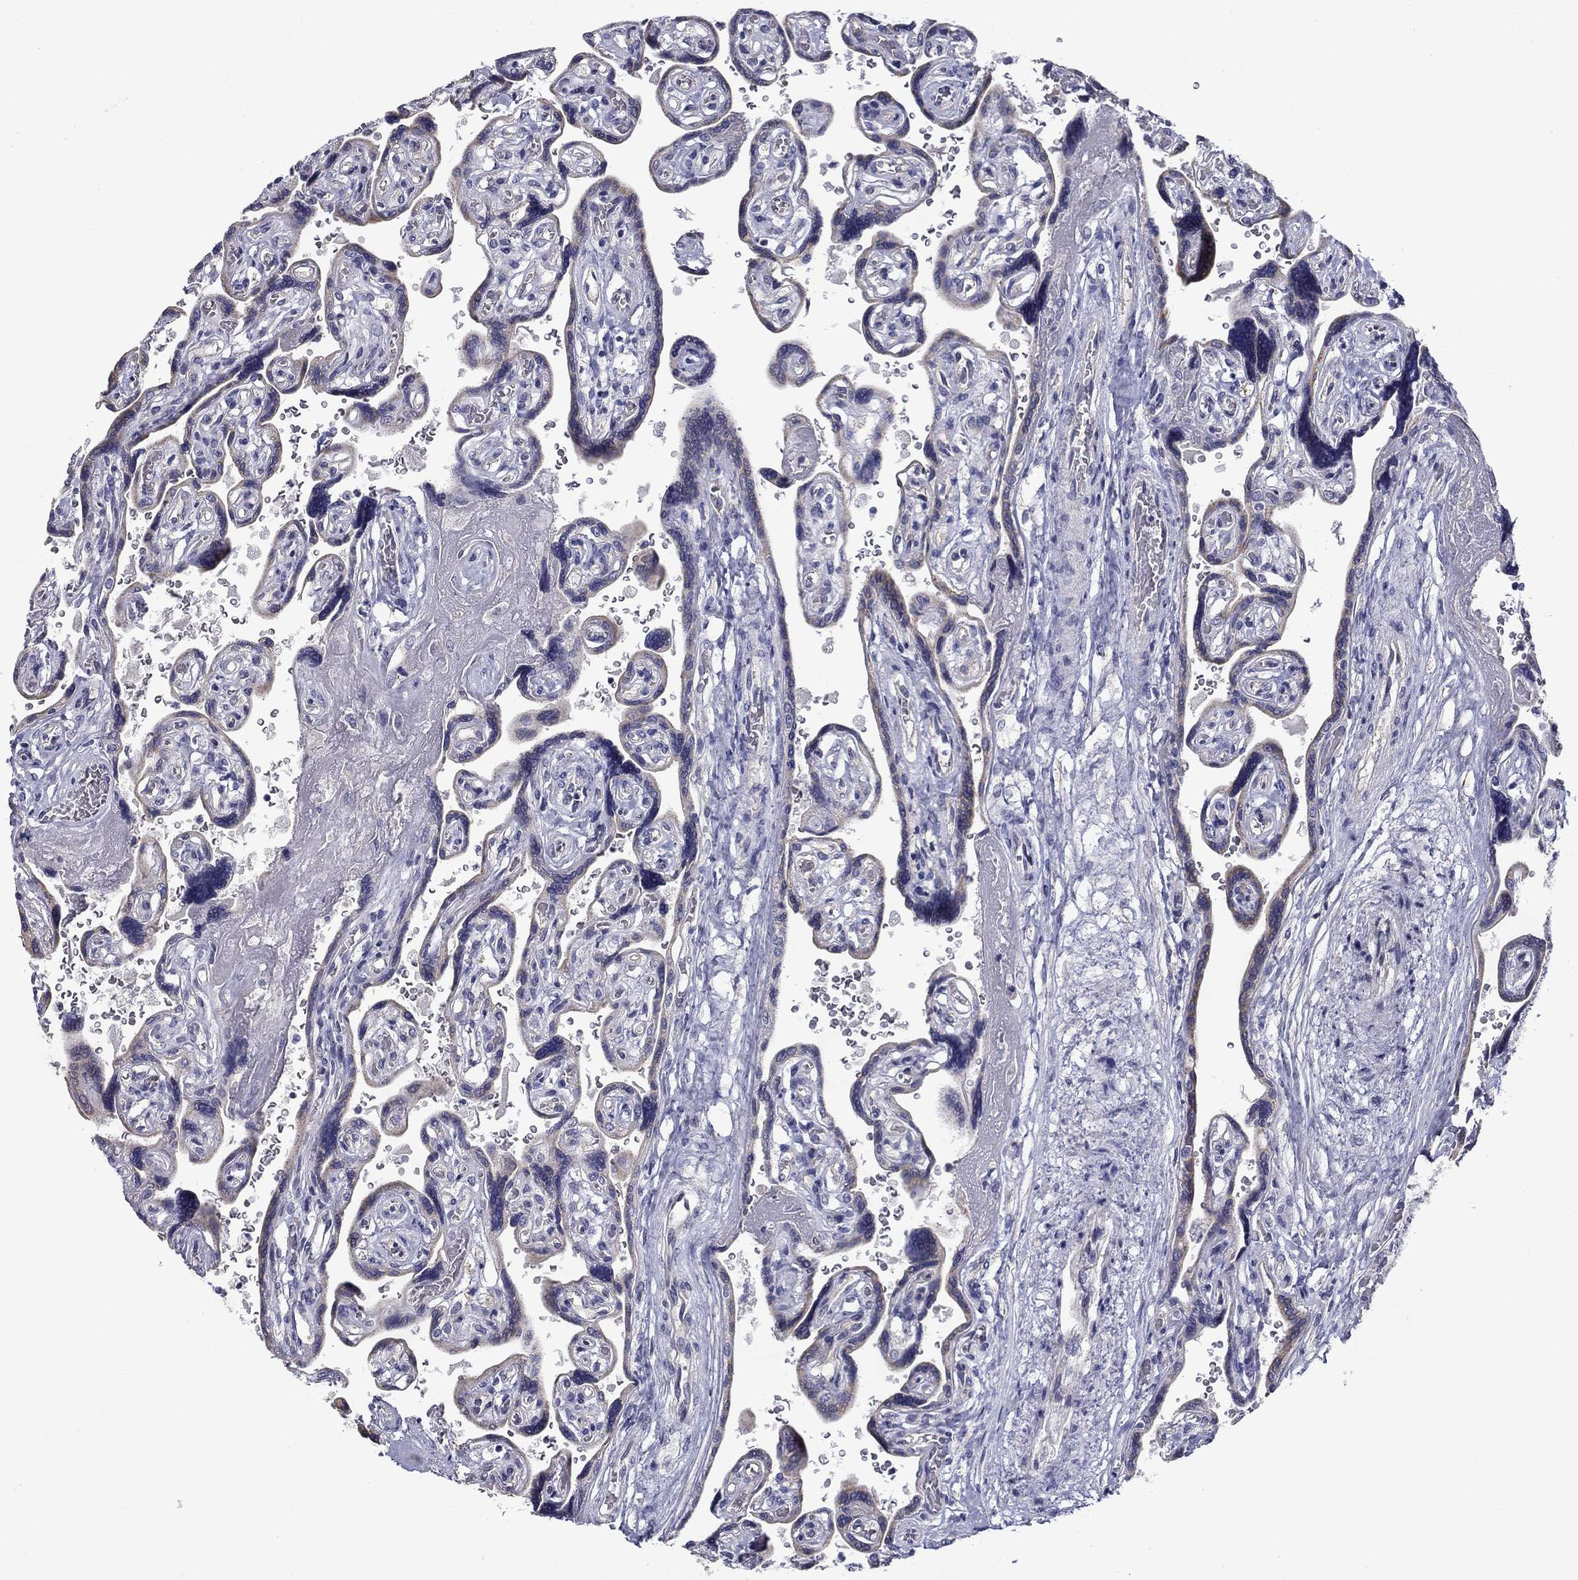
{"staining": {"intensity": "negative", "quantity": "none", "location": "none"}, "tissue": "placenta", "cell_type": "Decidual cells", "image_type": "normal", "snomed": [{"axis": "morphology", "description": "Normal tissue, NOS"}, {"axis": "topography", "description": "Placenta"}], "caption": "Placenta was stained to show a protein in brown. There is no significant staining in decidual cells. (IHC, brightfield microscopy, high magnification).", "gene": "SPATA7", "patient": {"sex": "female", "age": 32}}